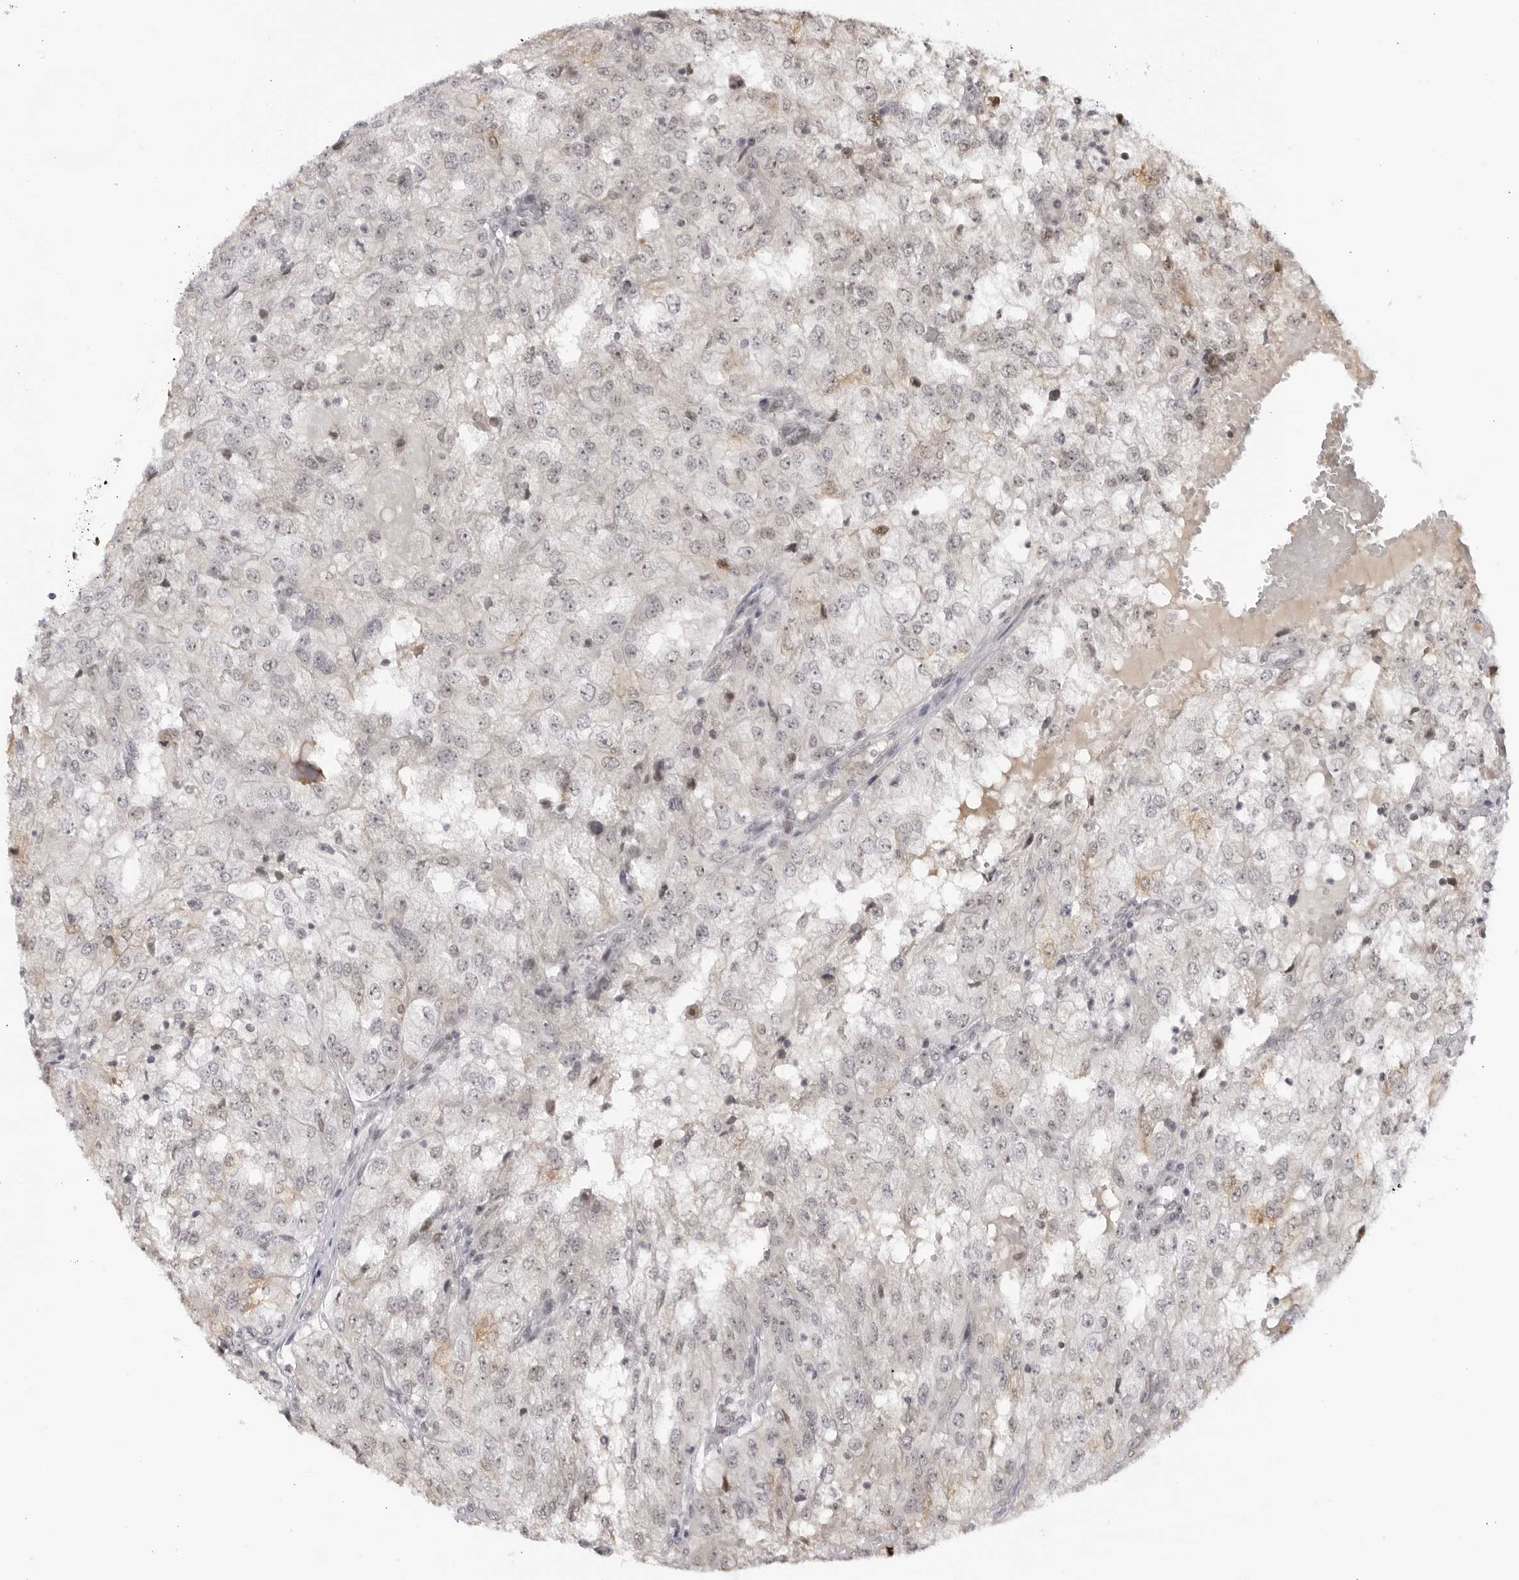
{"staining": {"intensity": "negative", "quantity": "none", "location": "none"}, "tissue": "renal cancer", "cell_type": "Tumor cells", "image_type": "cancer", "snomed": [{"axis": "morphology", "description": "Adenocarcinoma, NOS"}, {"axis": "topography", "description": "Kidney"}], "caption": "DAB (3,3'-diaminobenzidine) immunohistochemical staining of renal adenocarcinoma reveals no significant staining in tumor cells.", "gene": "RASGEF1C", "patient": {"sex": "female", "age": 54}}